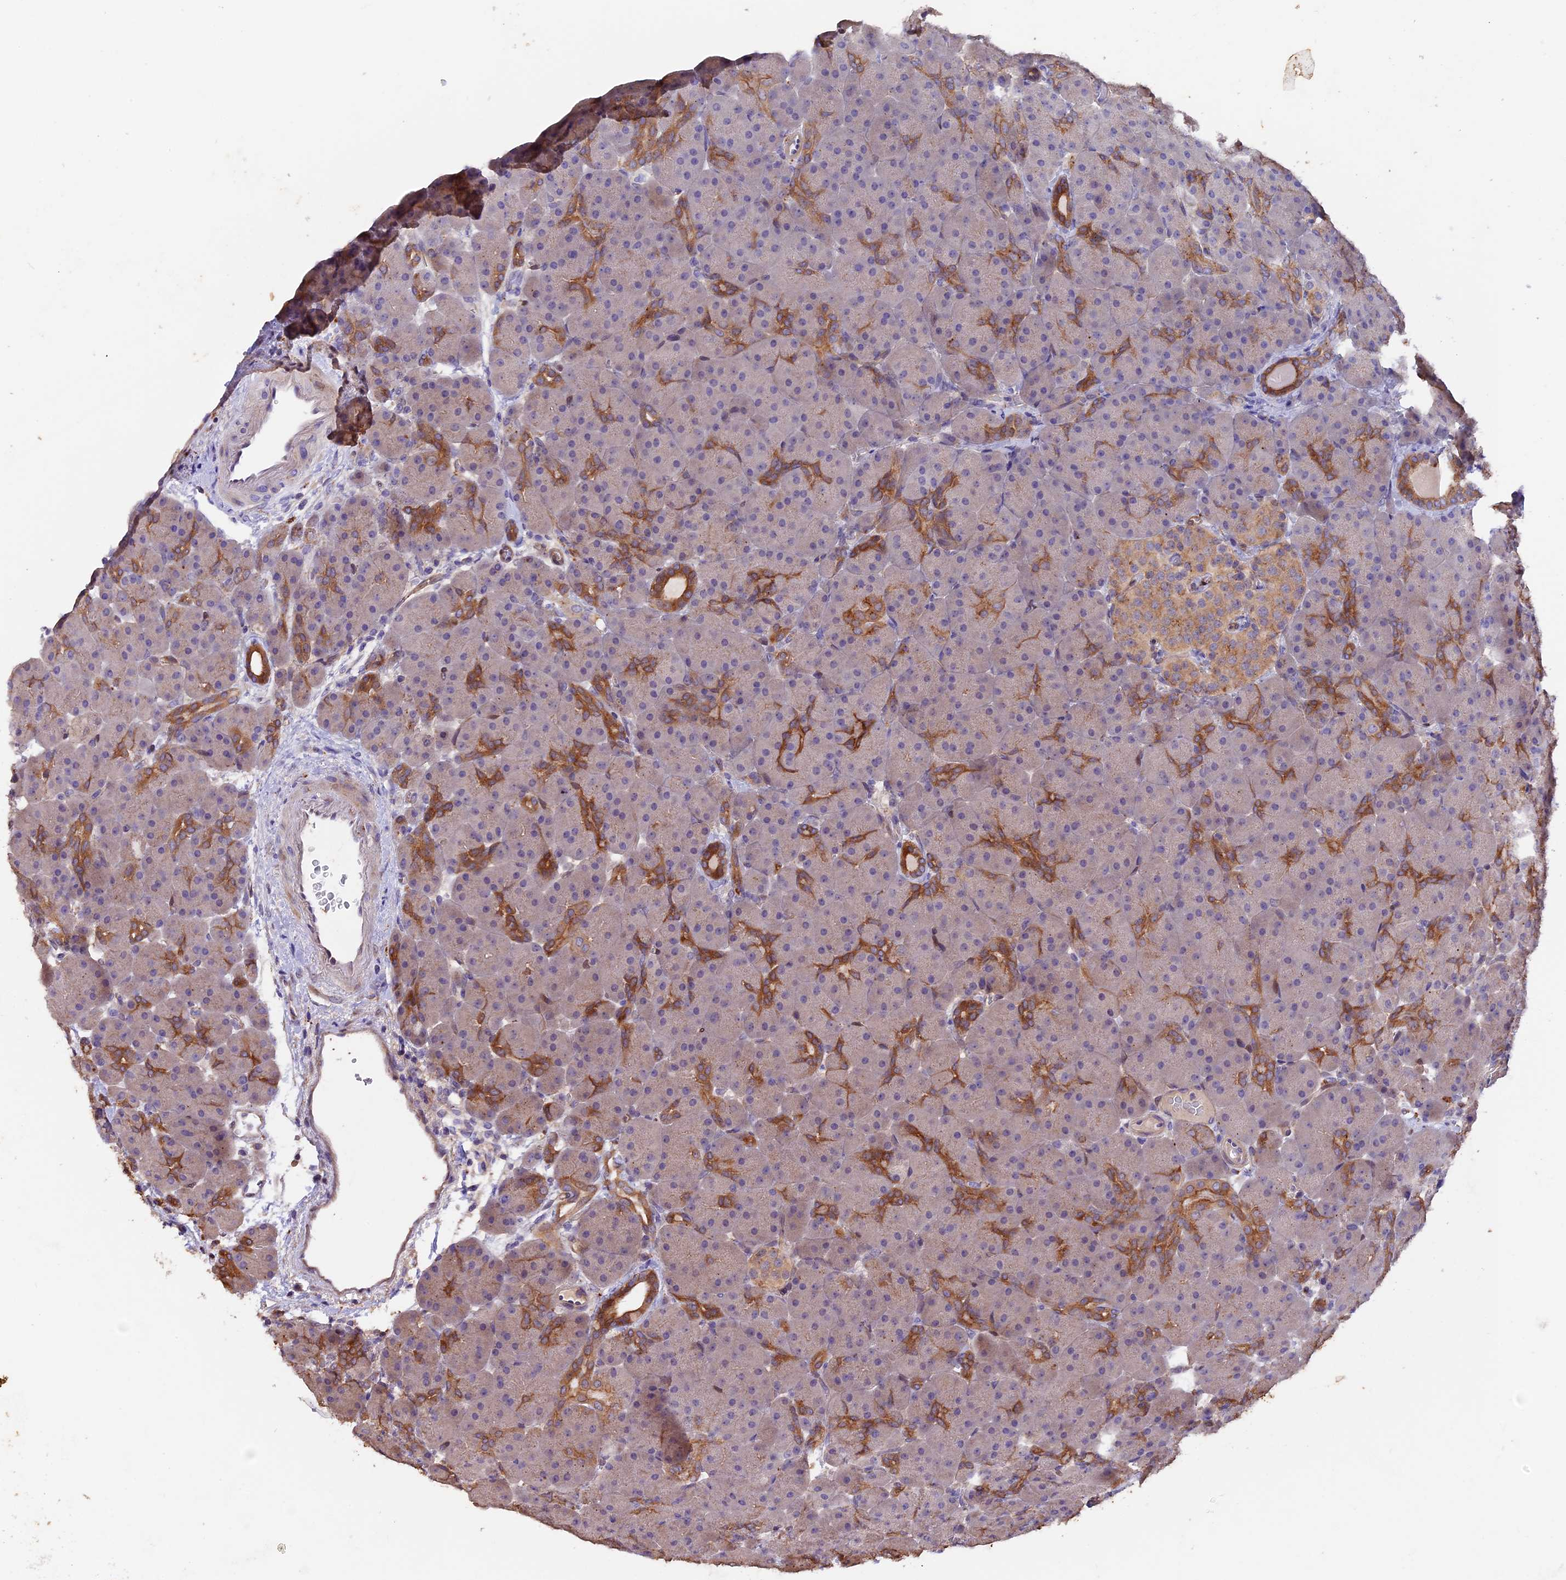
{"staining": {"intensity": "moderate", "quantity": "<25%", "location": "cytoplasmic/membranous"}, "tissue": "pancreas", "cell_type": "Exocrine glandular cells", "image_type": "normal", "snomed": [{"axis": "morphology", "description": "Normal tissue, NOS"}, {"axis": "topography", "description": "Pancreas"}], "caption": "Immunohistochemistry (IHC) staining of normal pancreas, which displays low levels of moderate cytoplasmic/membranous expression in about <25% of exocrine glandular cells indicating moderate cytoplasmic/membranous protein staining. The staining was performed using DAB (brown) for protein detection and nuclei were counterstained in hematoxylin (blue).", "gene": "NCK2", "patient": {"sex": "male", "age": 66}}